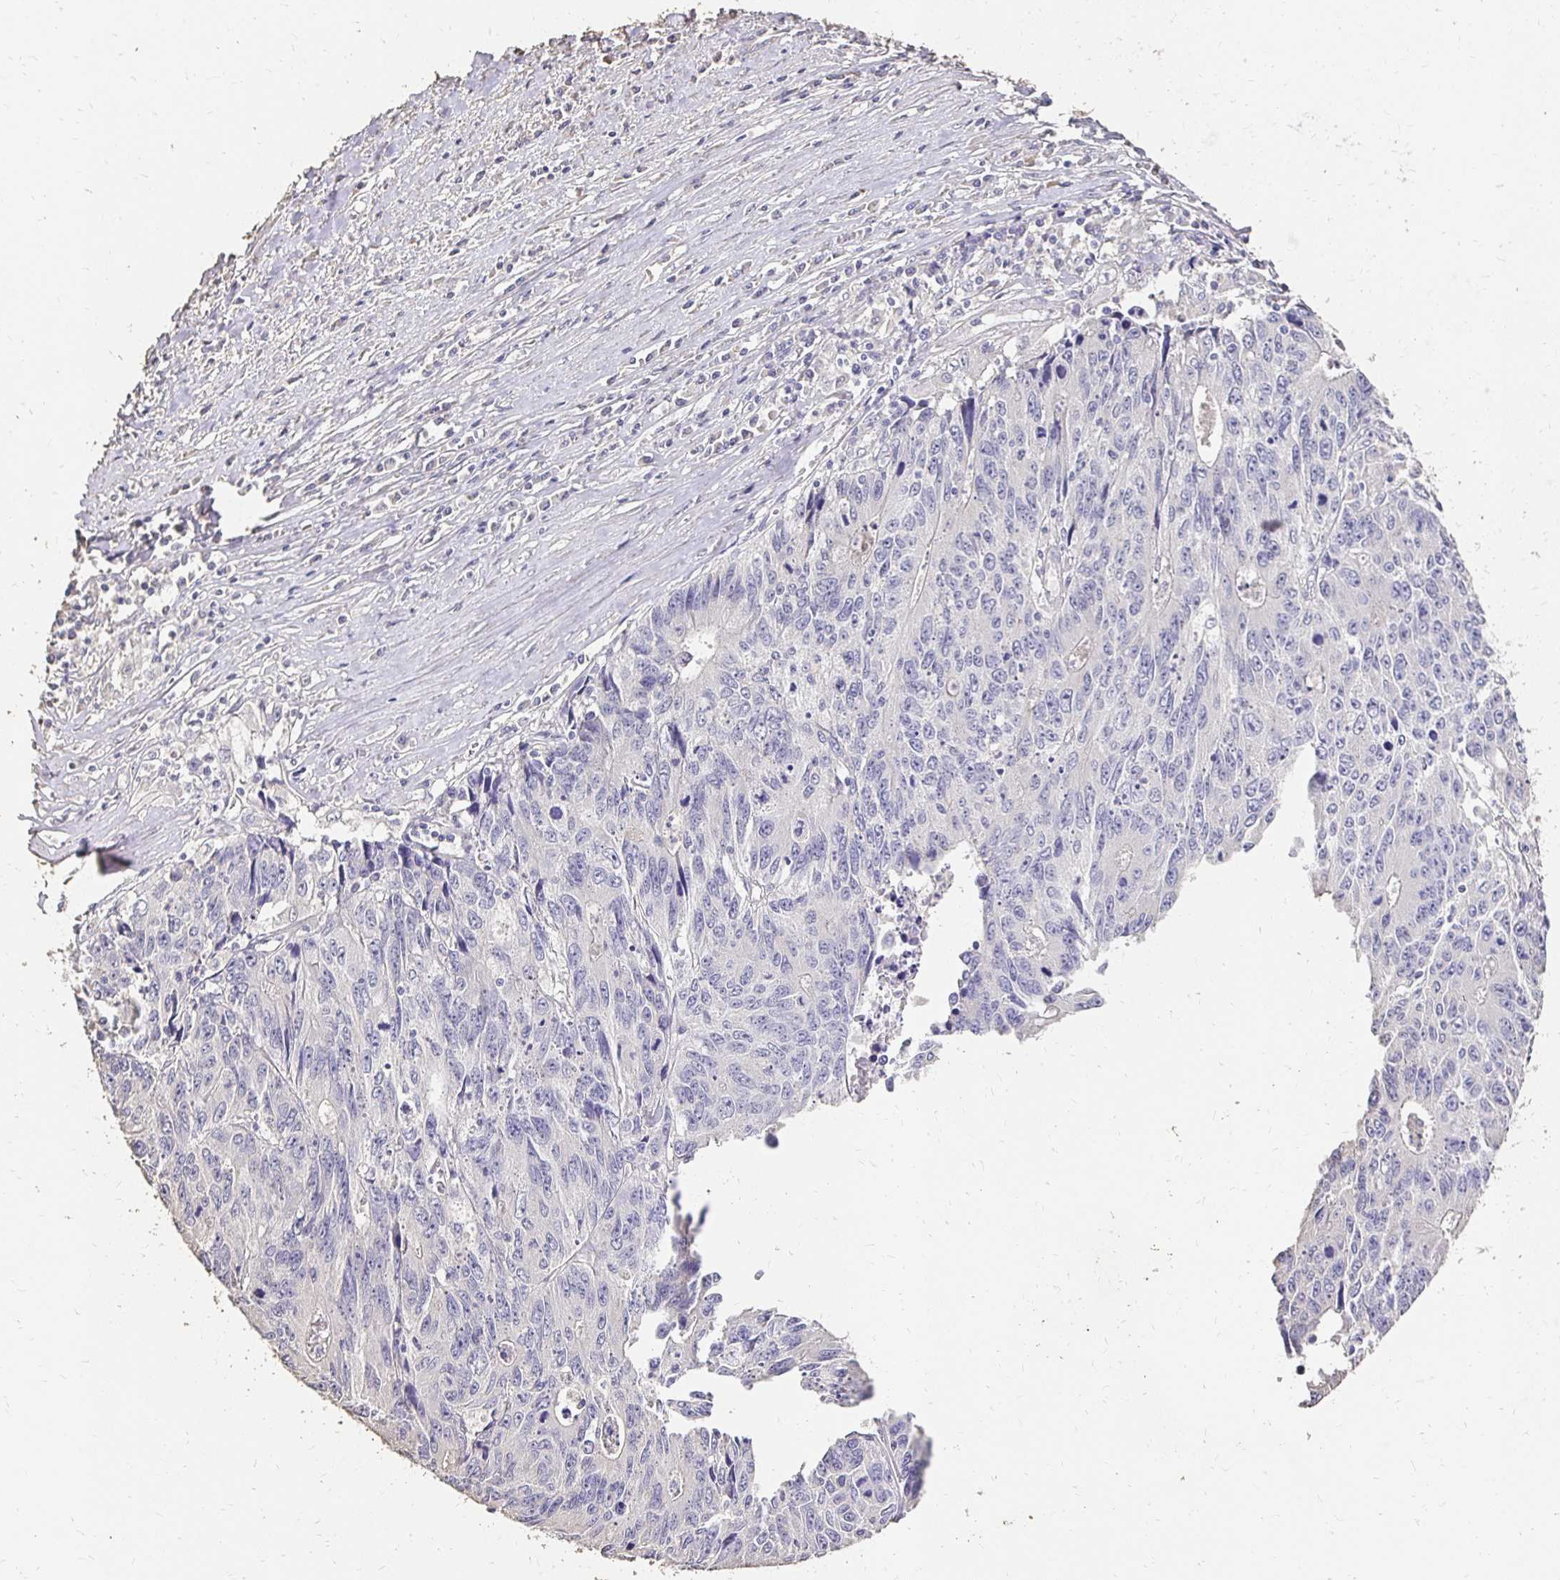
{"staining": {"intensity": "negative", "quantity": "none", "location": "none"}, "tissue": "liver cancer", "cell_type": "Tumor cells", "image_type": "cancer", "snomed": [{"axis": "morphology", "description": "Cholangiocarcinoma"}, {"axis": "topography", "description": "Liver"}], "caption": "IHC photomicrograph of human cholangiocarcinoma (liver) stained for a protein (brown), which demonstrates no staining in tumor cells.", "gene": "UGT1A6", "patient": {"sex": "male", "age": 65}}